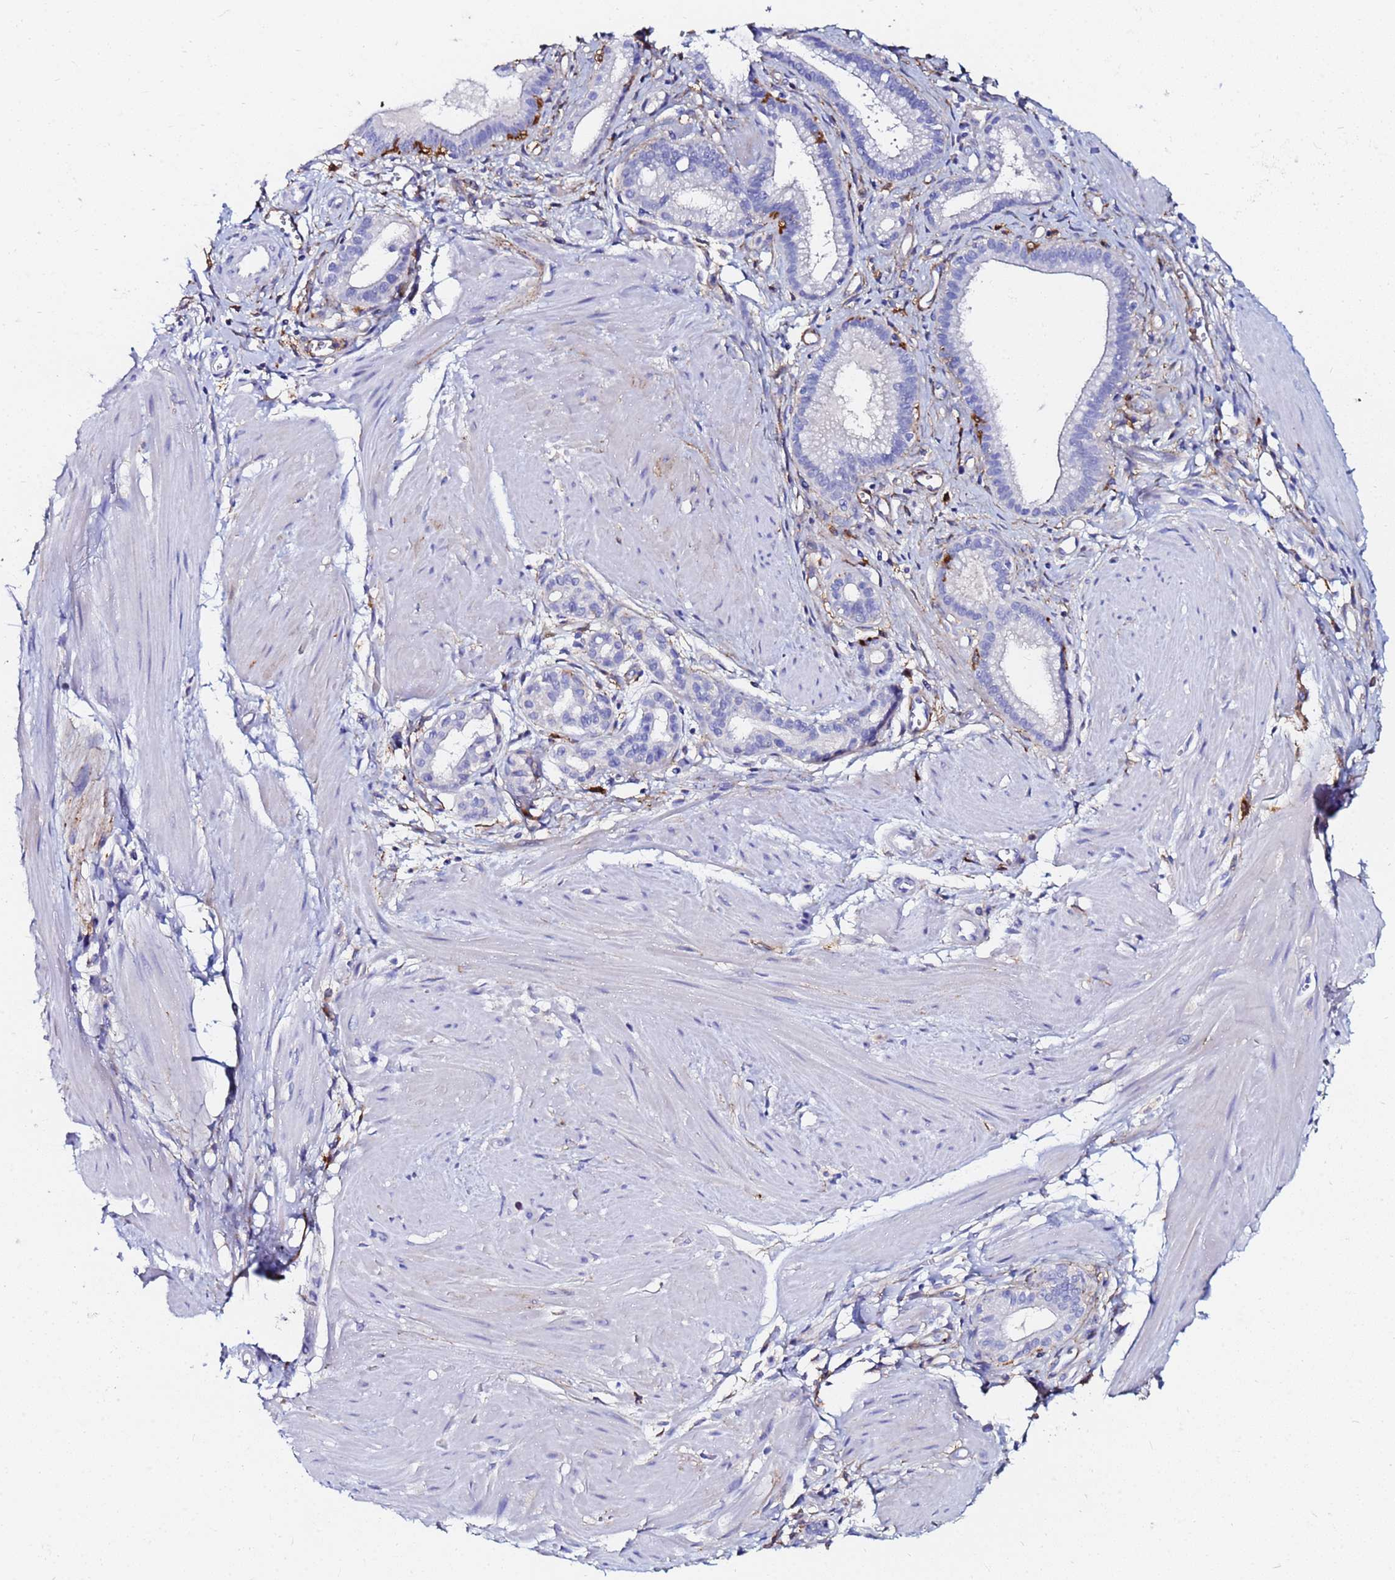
{"staining": {"intensity": "negative", "quantity": "none", "location": "none"}, "tissue": "pancreatic cancer", "cell_type": "Tumor cells", "image_type": "cancer", "snomed": [{"axis": "morphology", "description": "Adenocarcinoma, NOS"}, {"axis": "topography", "description": "Pancreas"}], "caption": "This micrograph is of adenocarcinoma (pancreatic) stained with immunohistochemistry to label a protein in brown with the nuclei are counter-stained blue. There is no expression in tumor cells. (DAB (3,3'-diaminobenzidine) IHC, high magnification).", "gene": "BASP1", "patient": {"sex": "female", "age": 72}}